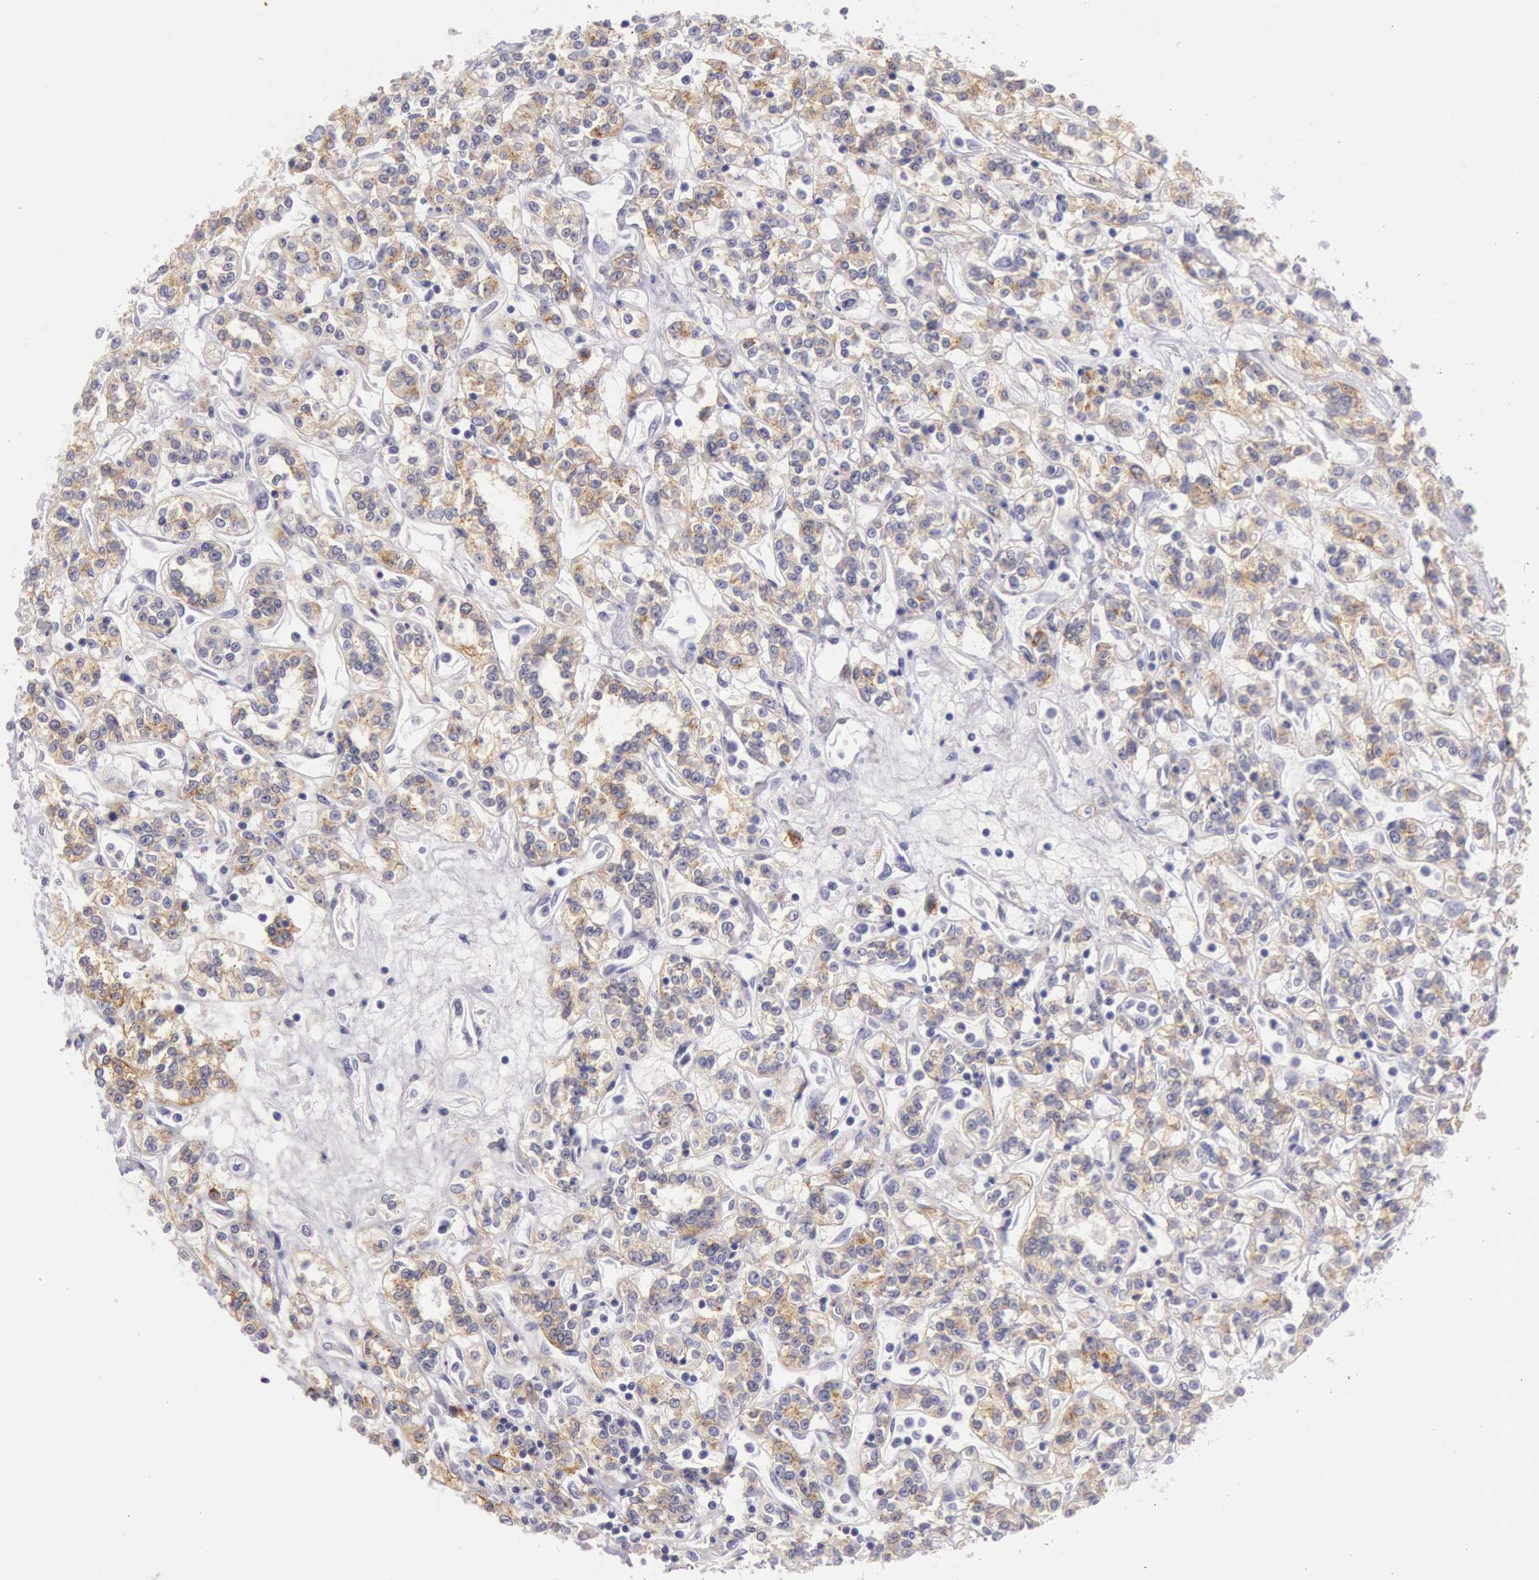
{"staining": {"intensity": "weak", "quantity": "25%-75%", "location": "cytoplasmic/membranous"}, "tissue": "renal cancer", "cell_type": "Tumor cells", "image_type": "cancer", "snomed": [{"axis": "morphology", "description": "Adenocarcinoma, NOS"}, {"axis": "topography", "description": "Kidney"}], "caption": "High-magnification brightfield microscopy of renal cancer (adenocarcinoma) stained with DAB (brown) and counterstained with hematoxylin (blue). tumor cells exhibit weak cytoplasmic/membranous staining is seen in approximately25%-75% of cells.", "gene": "EGFR", "patient": {"sex": "female", "age": 76}}